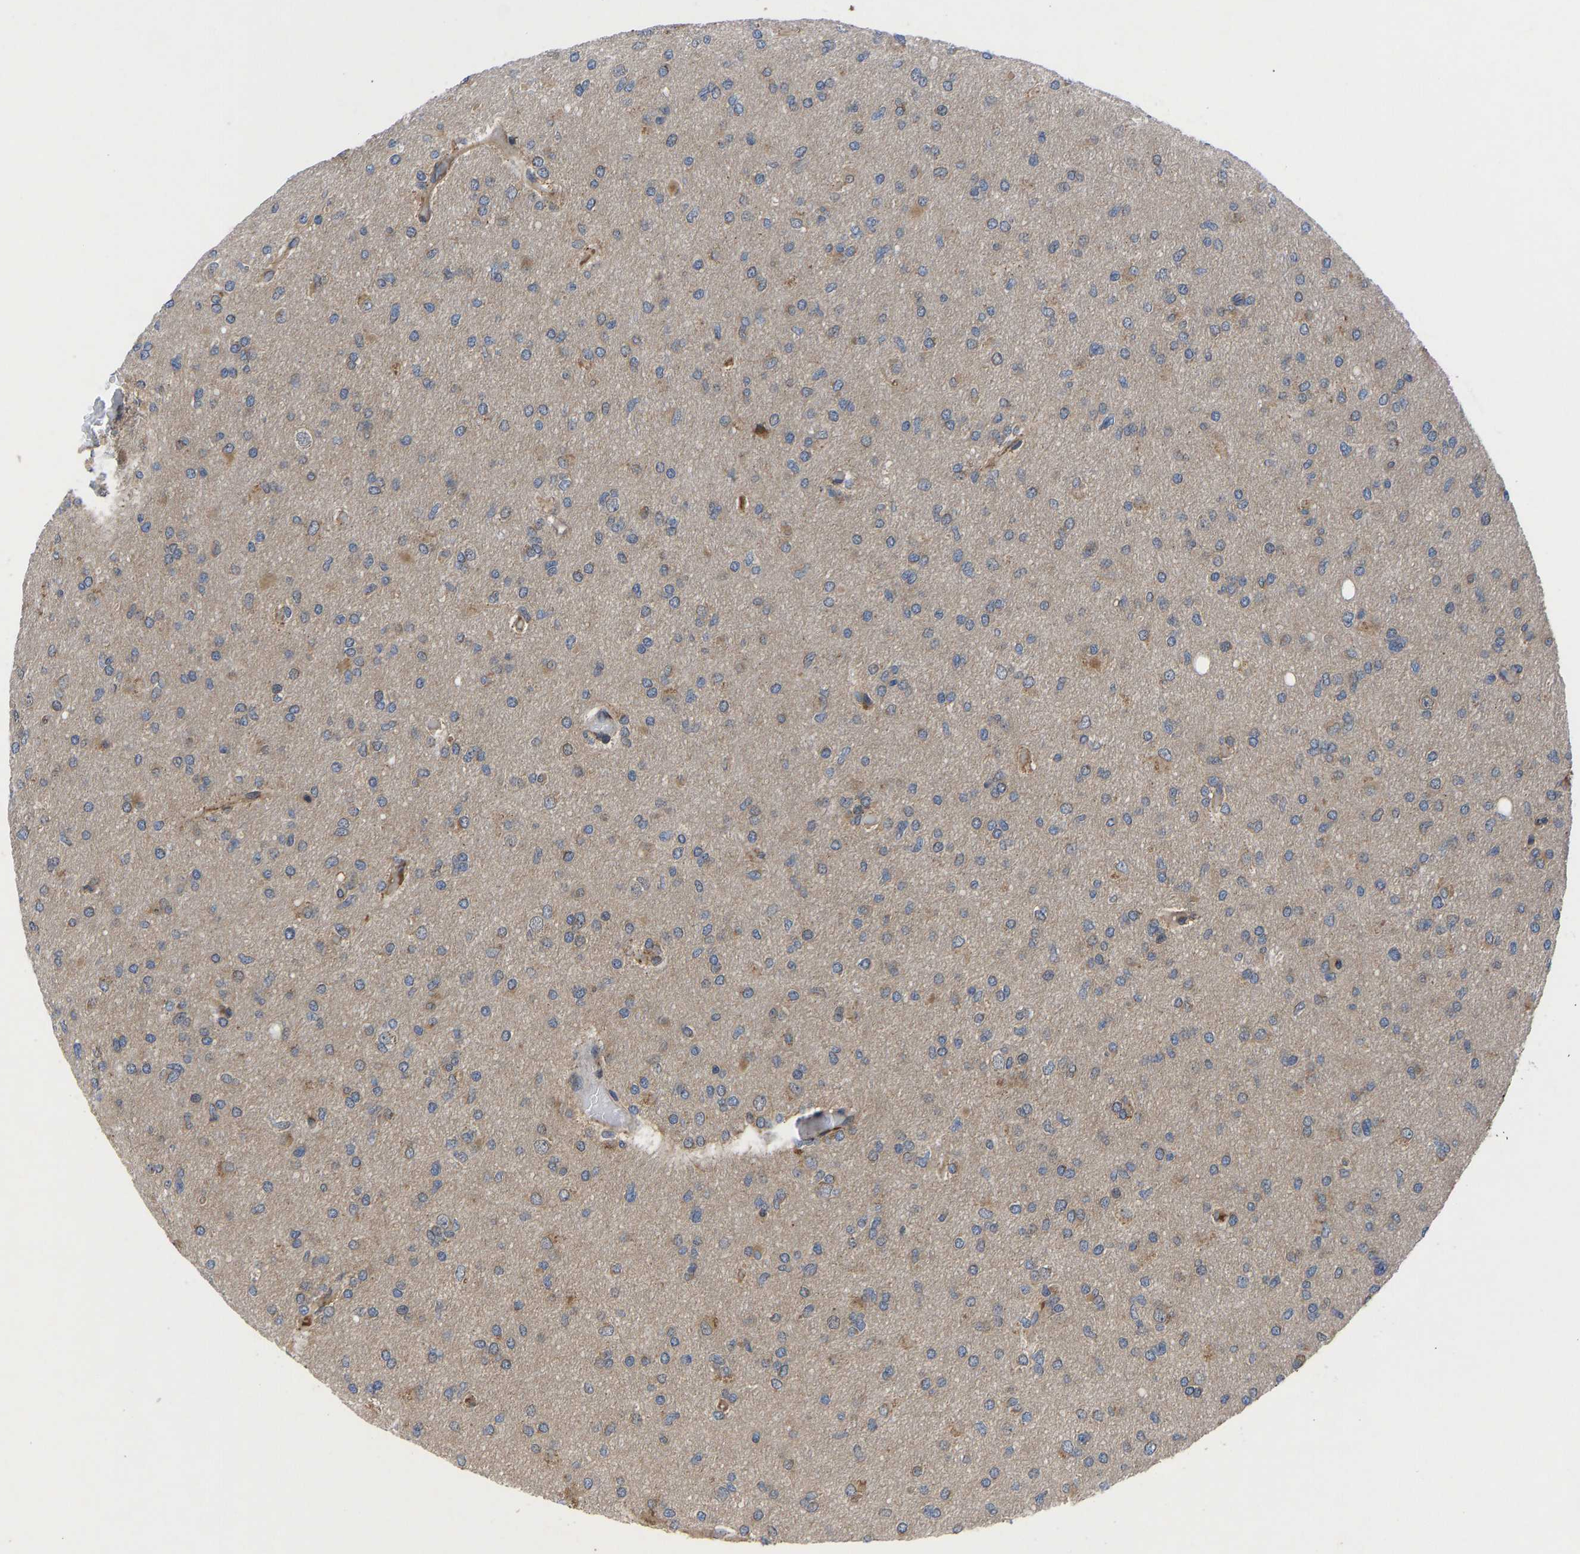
{"staining": {"intensity": "weak", "quantity": "<25%", "location": "cytoplasmic/membranous"}, "tissue": "glioma", "cell_type": "Tumor cells", "image_type": "cancer", "snomed": [{"axis": "morphology", "description": "Glioma, malignant, High grade"}, {"axis": "topography", "description": "Cerebral cortex"}], "caption": "Histopathology image shows no significant protein positivity in tumor cells of glioma. The staining is performed using DAB (3,3'-diaminobenzidine) brown chromogen with nuclei counter-stained in using hematoxylin.", "gene": "FRRS1", "patient": {"sex": "female", "age": 36}}